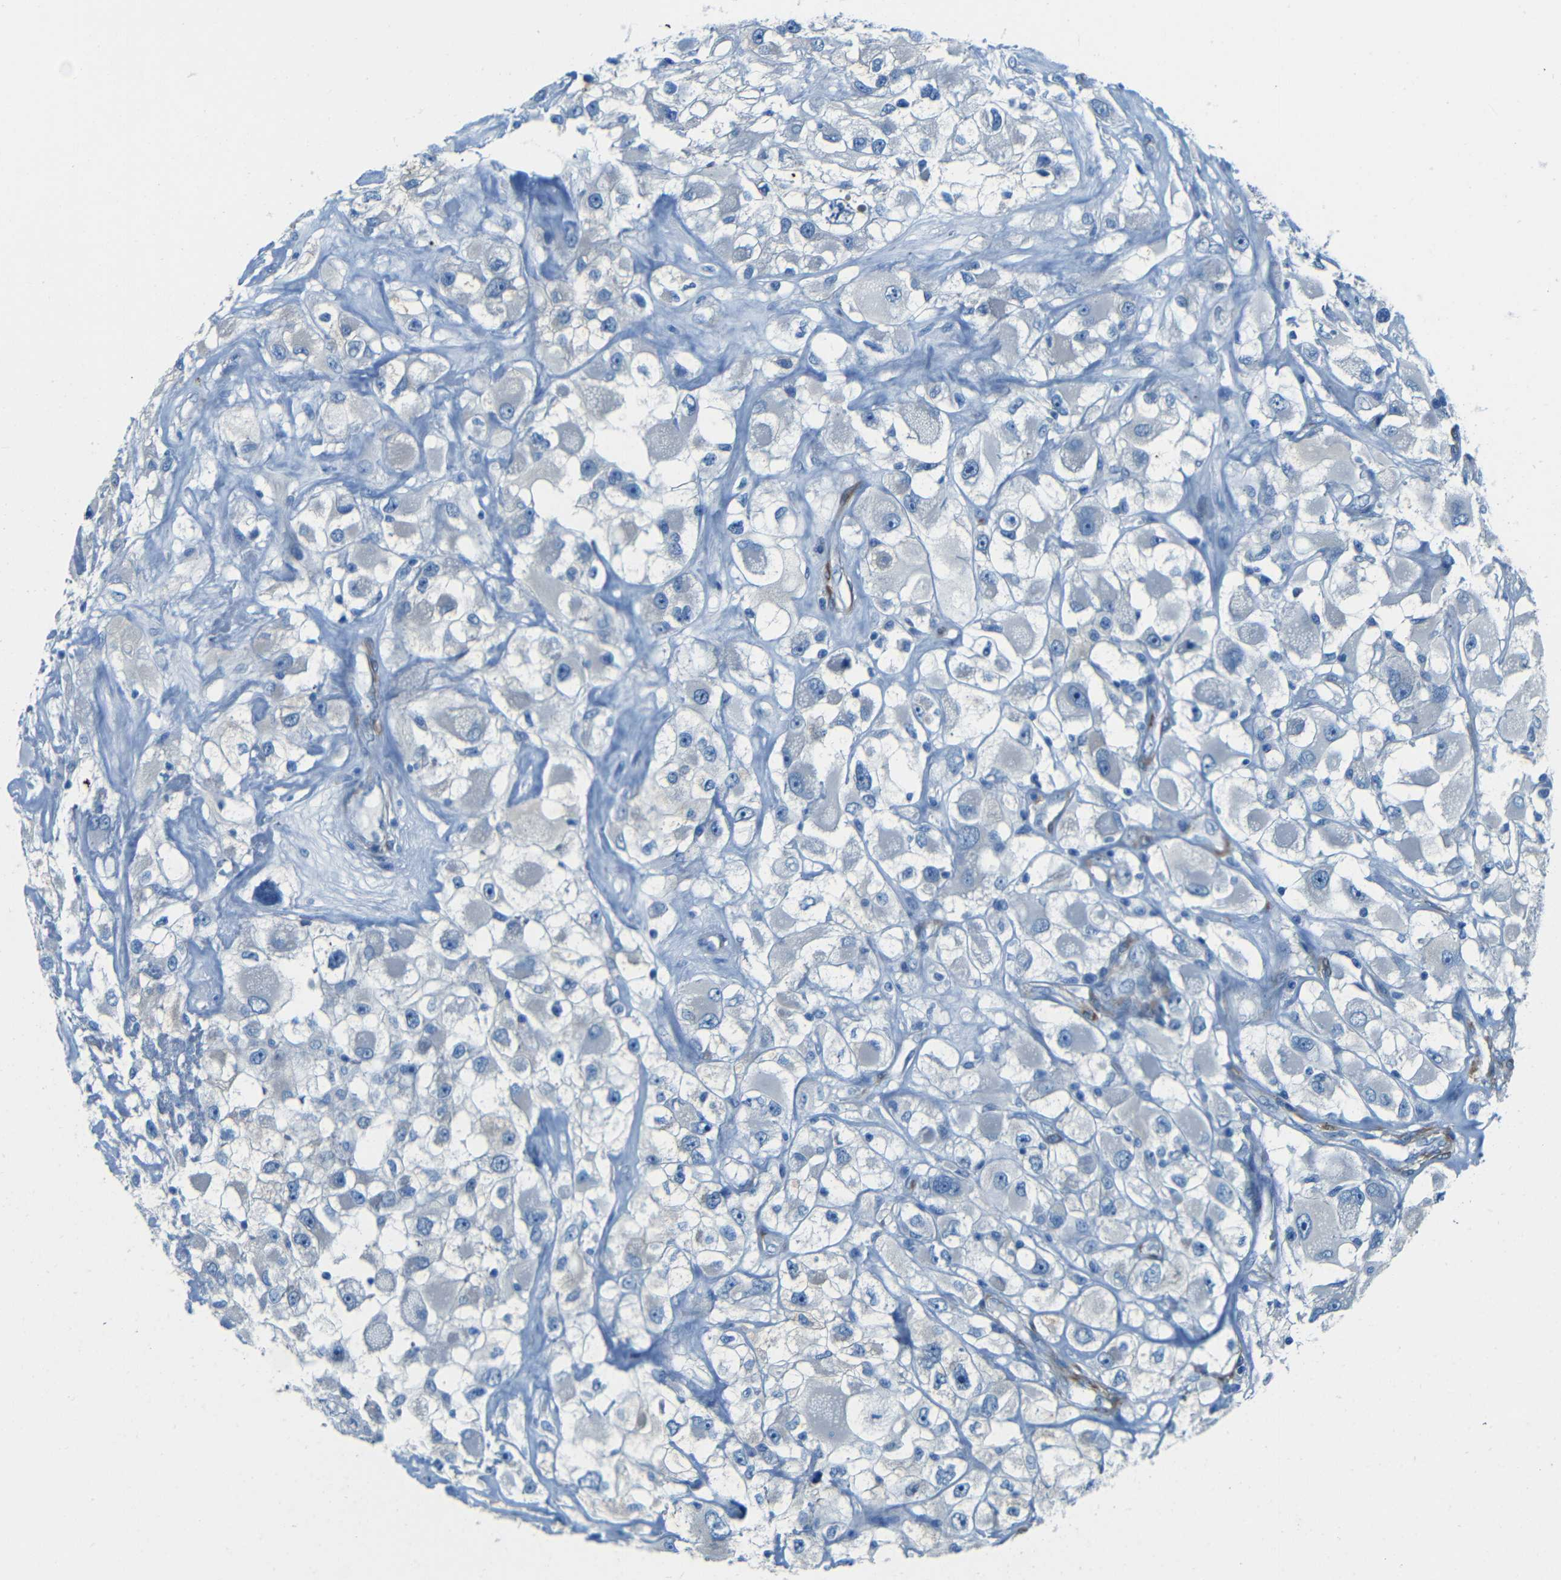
{"staining": {"intensity": "negative", "quantity": "none", "location": "none"}, "tissue": "renal cancer", "cell_type": "Tumor cells", "image_type": "cancer", "snomed": [{"axis": "morphology", "description": "Adenocarcinoma, NOS"}, {"axis": "topography", "description": "Kidney"}], "caption": "There is no significant staining in tumor cells of adenocarcinoma (renal). (Stains: DAB immunohistochemistry with hematoxylin counter stain, Microscopy: brightfield microscopy at high magnification).", "gene": "MAP2", "patient": {"sex": "female", "age": 52}}